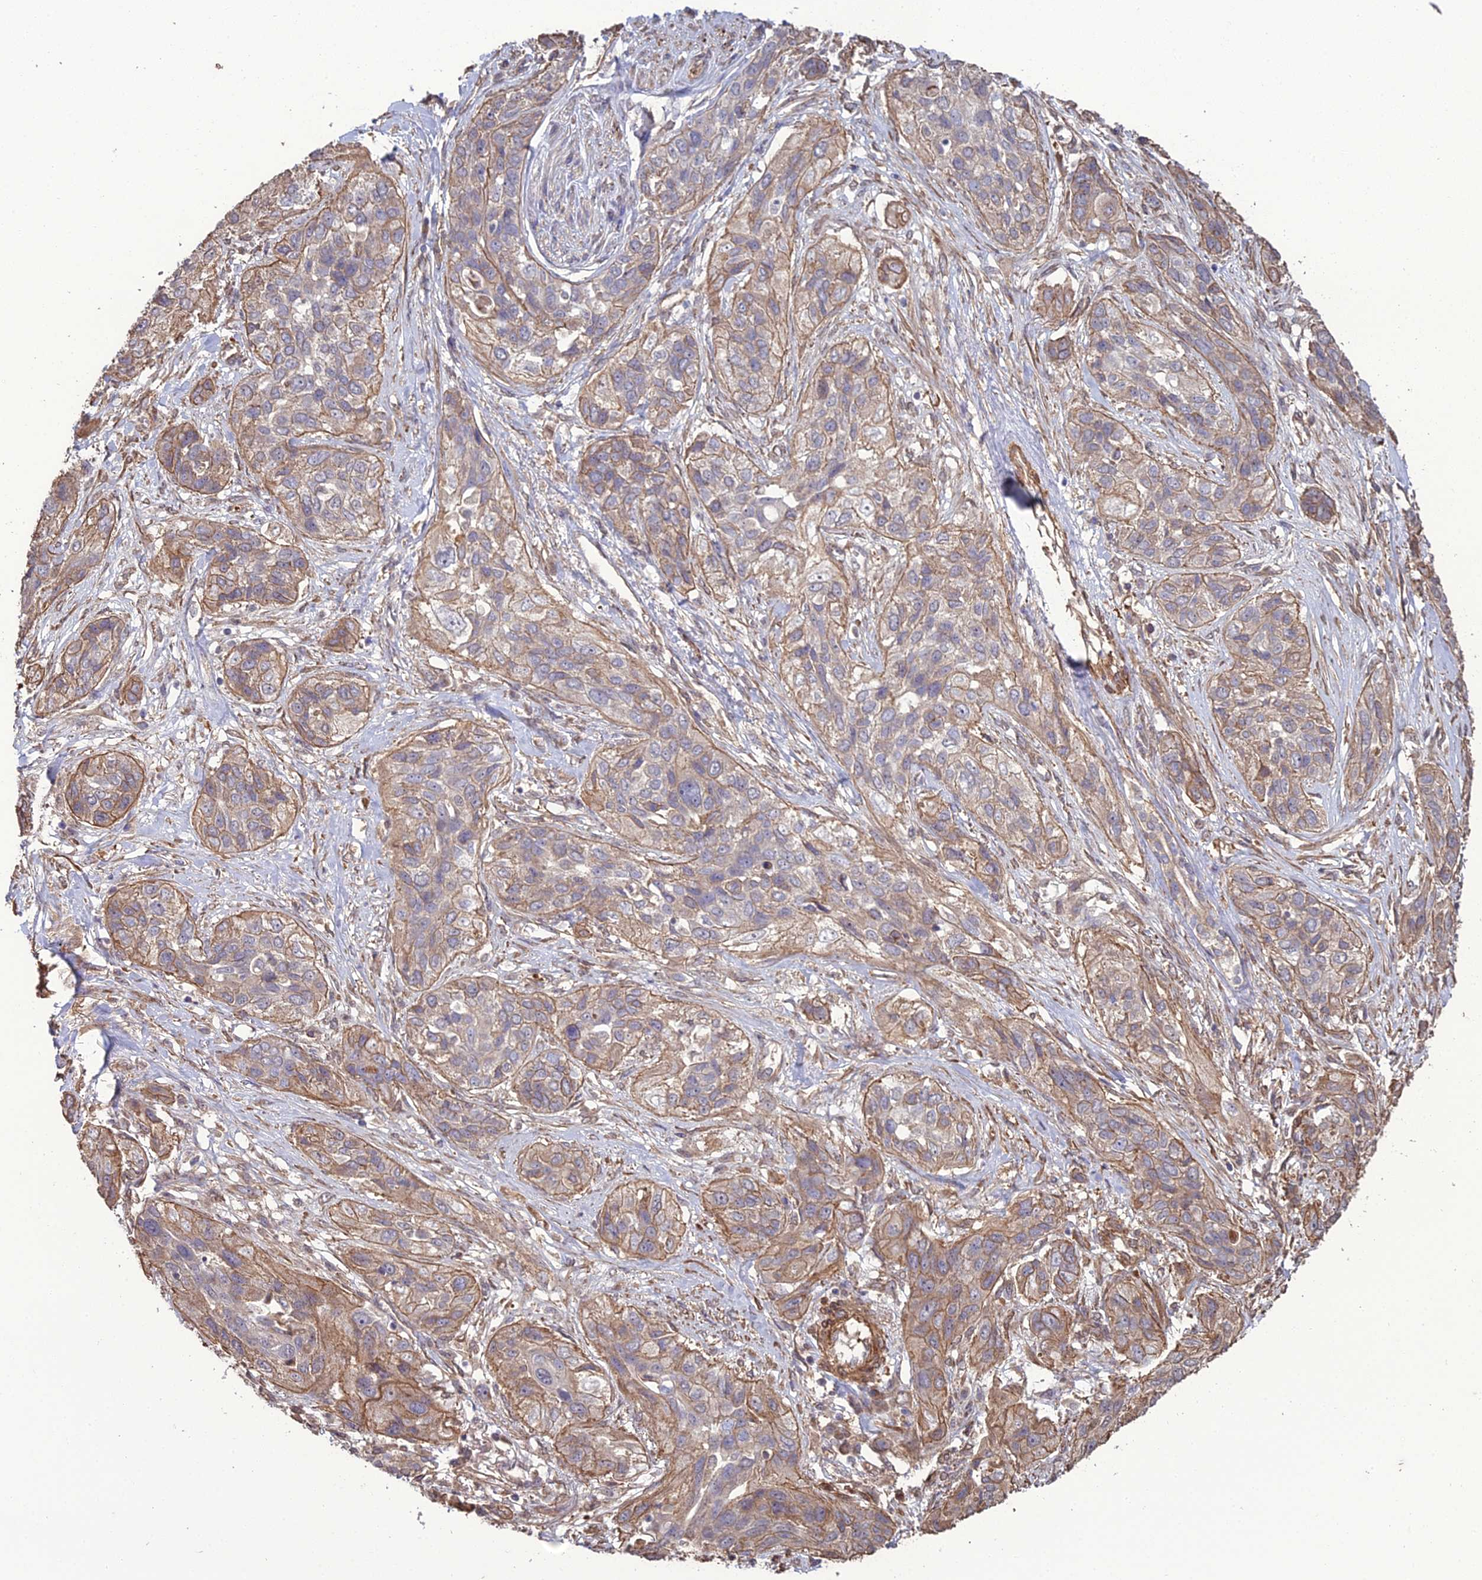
{"staining": {"intensity": "weak", "quantity": "25%-75%", "location": "cytoplasmic/membranous"}, "tissue": "lung cancer", "cell_type": "Tumor cells", "image_type": "cancer", "snomed": [{"axis": "morphology", "description": "Squamous cell carcinoma, NOS"}, {"axis": "topography", "description": "Lung"}], "caption": "Immunohistochemistry (IHC) photomicrograph of human lung cancer stained for a protein (brown), which shows low levels of weak cytoplasmic/membranous staining in approximately 25%-75% of tumor cells.", "gene": "ATP6V0A2", "patient": {"sex": "female", "age": 70}}